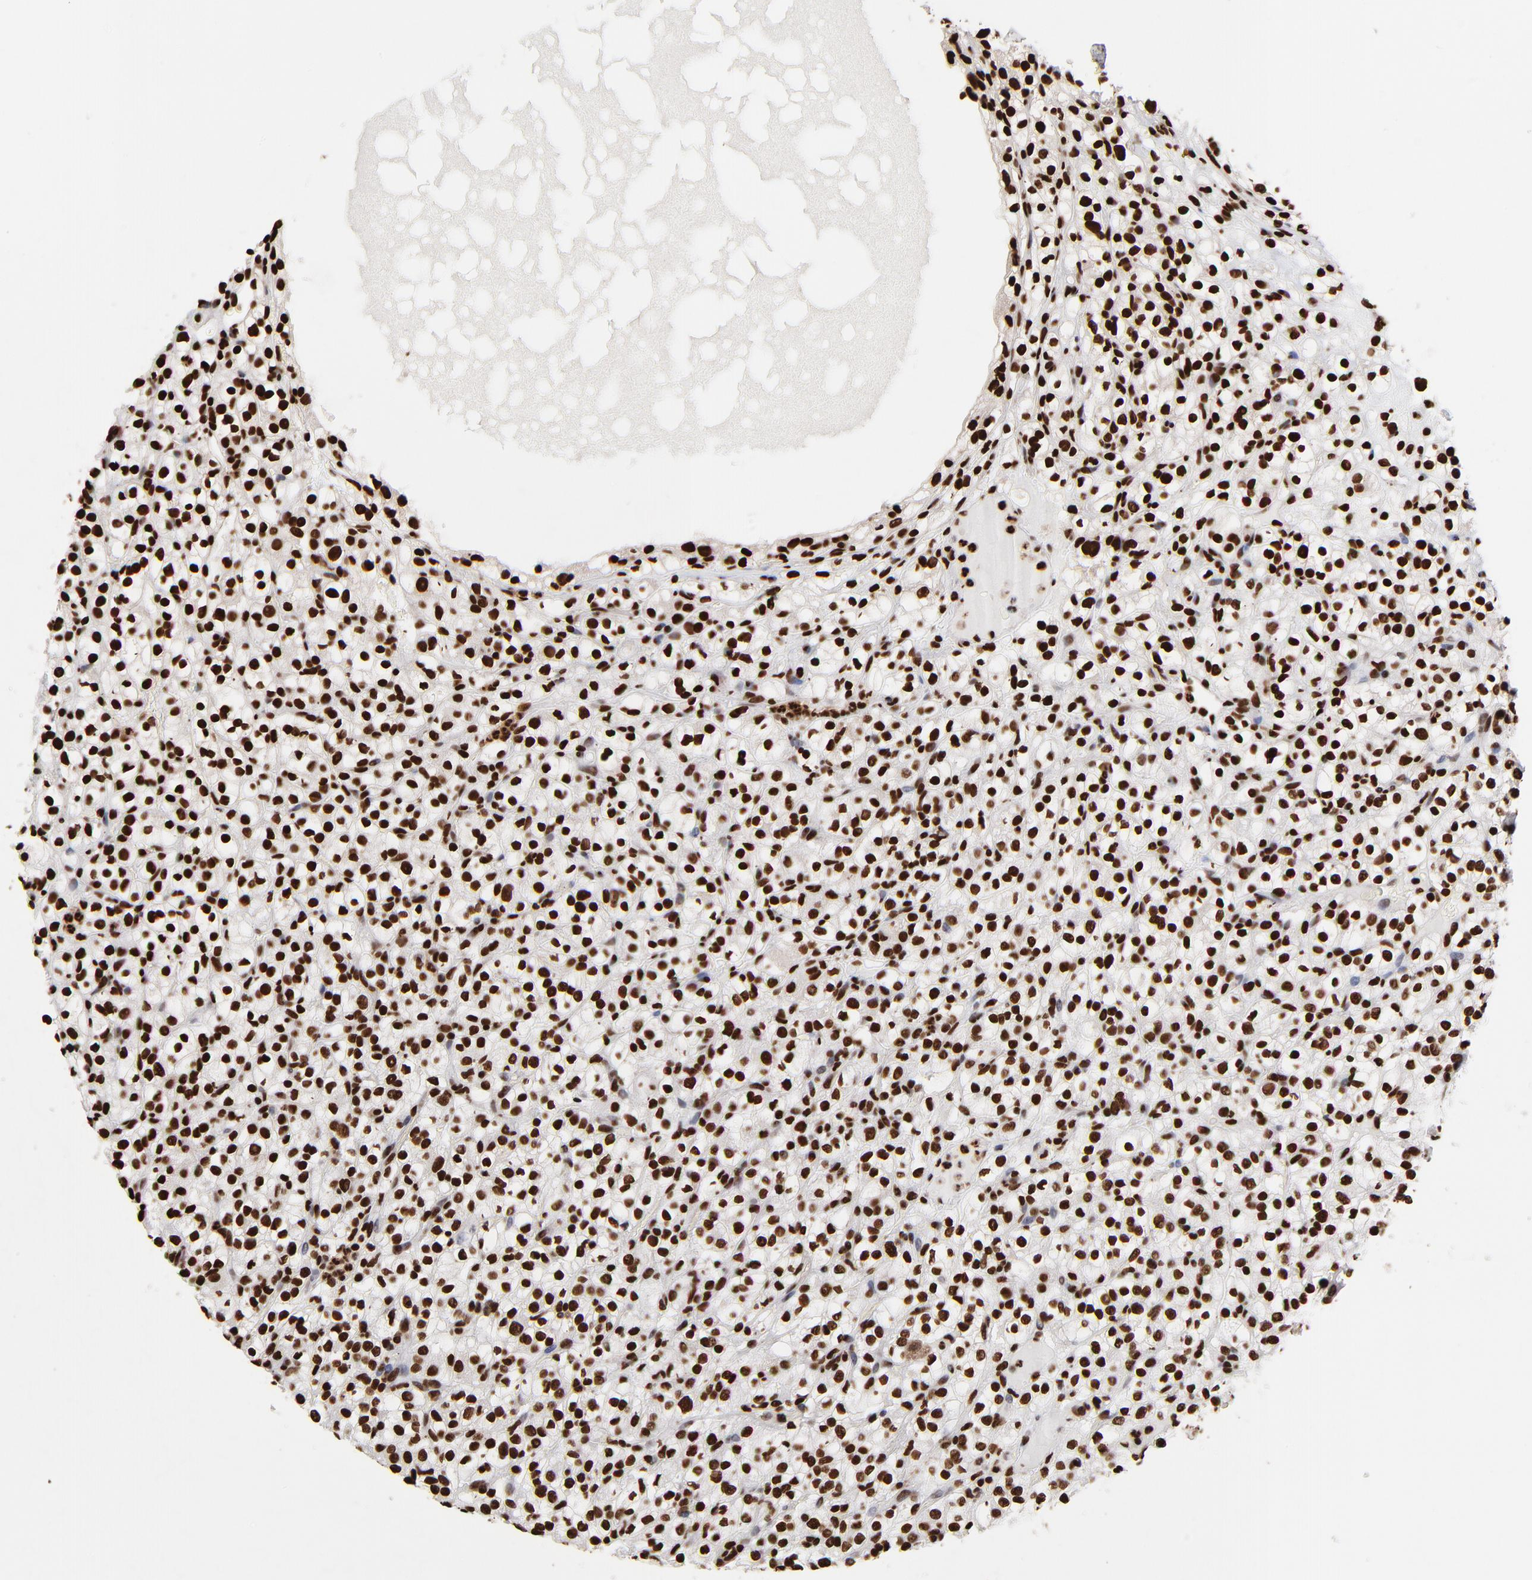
{"staining": {"intensity": "strong", "quantity": ">75%", "location": "nuclear"}, "tissue": "renal cancer", "cell_type": "Tumor cells", "image_type": "cancer", "snomed": [{"axis": "morphology", "description": "Normal tissue, NOS"}, {"axis": "morphology", "description": "Adenocarcinoma, NOS"}, {"axis": "topography", "description": "Kidney"}], "caption": "A high amount of strong nuclear expression is seen in approximately >75% of tumor cells in renal adenocarcinoma tissue.", "gene": "ZNF544", "patient": {"sex": "female", "age": 72}}